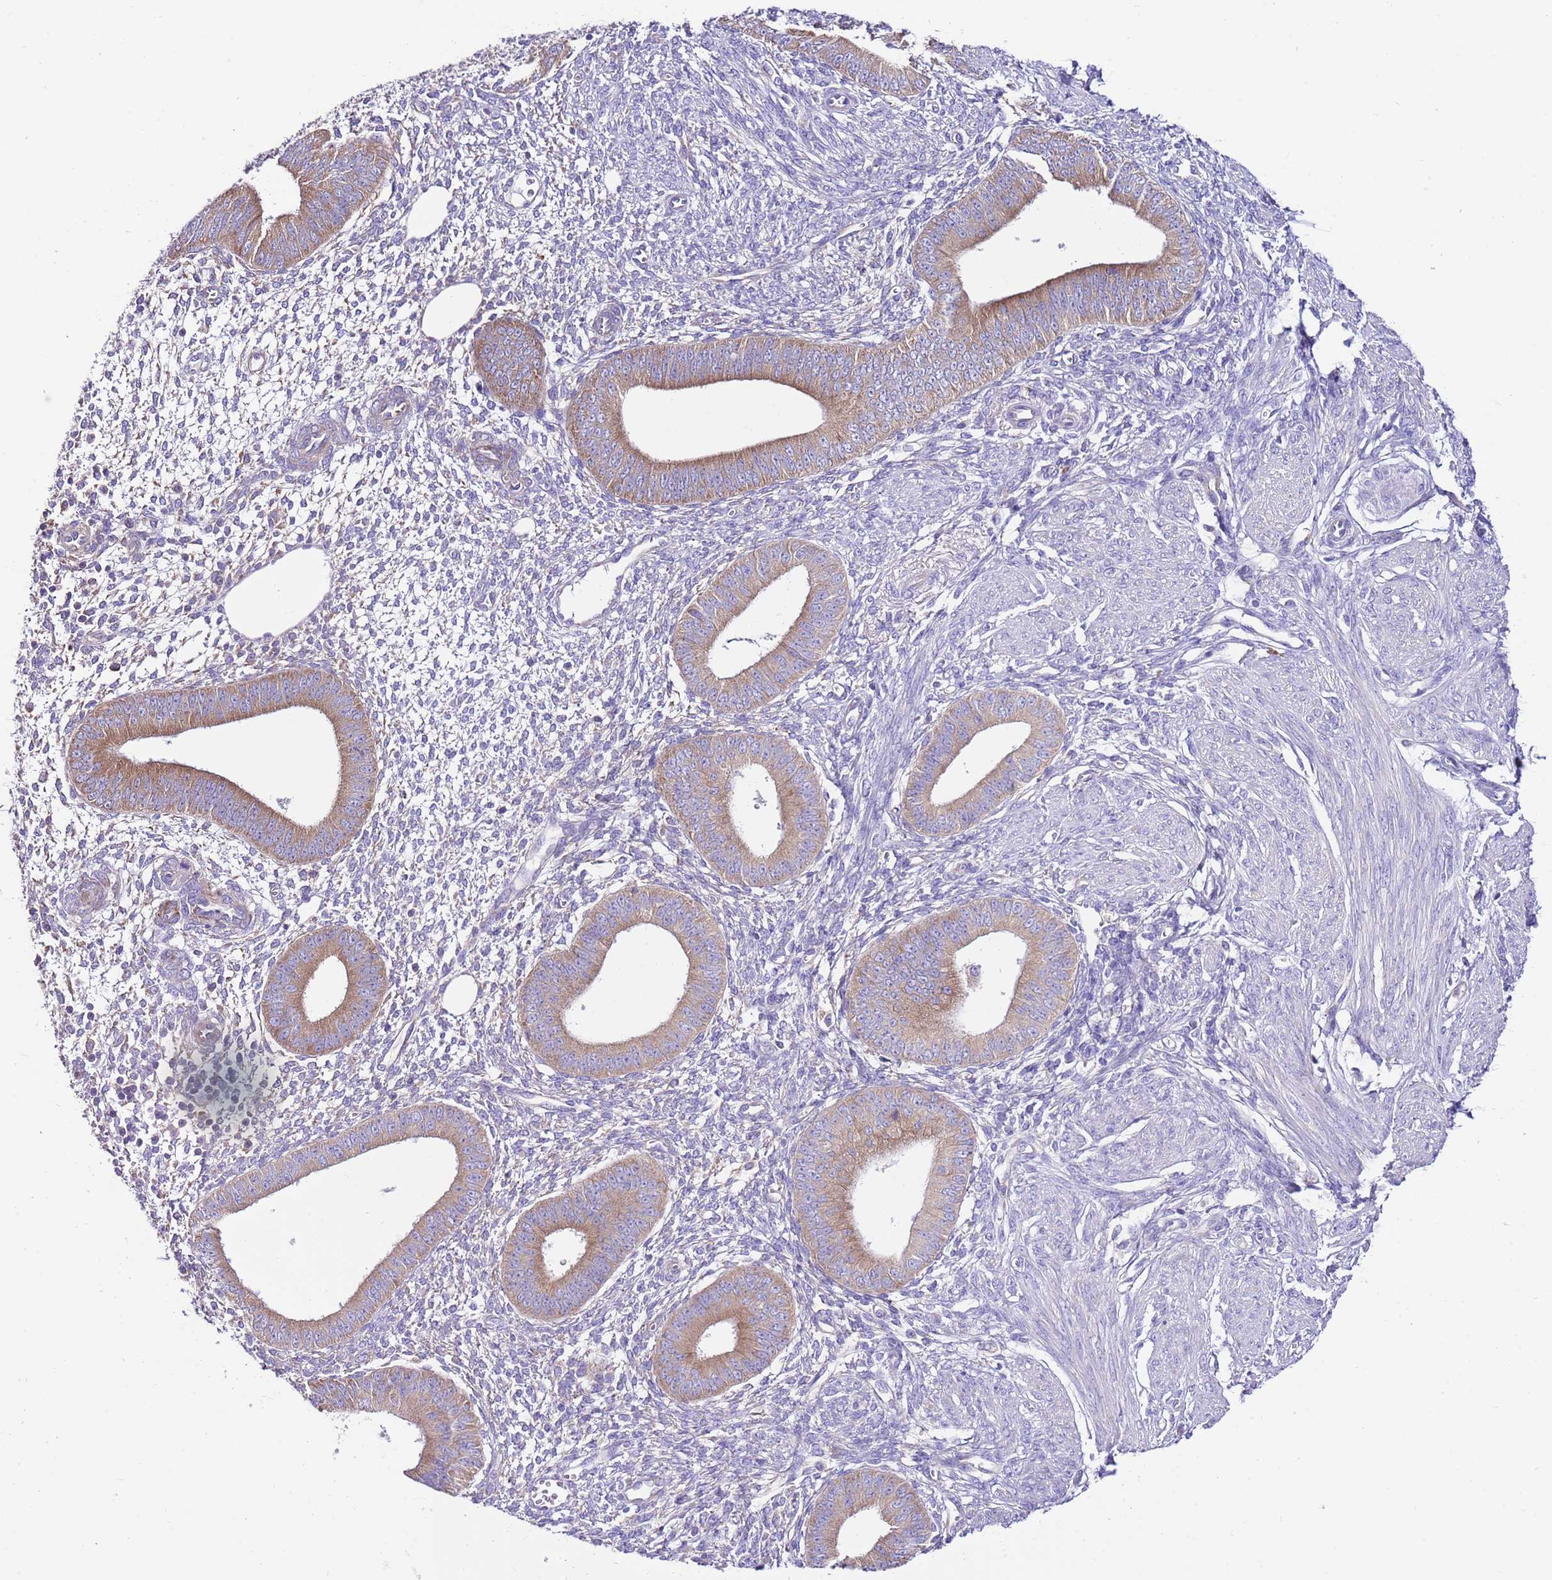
{"staining": {"intensity": "negative", "quantity": "none", "location": "none"}, "tissue": "endometrium", "cell_type": "Cells in endometrial stroma", "image_type": "normal", "snomed": [{"axis": "morphology", "description": "Normal tissue, NOS"}, {"axis": "topography", "description": "Endometrium"}], "caption": "This micrograph is of unremarkable endometrium stained with immunohistochemistry to label a protein in brown with the nuclei are counter-stained blue. There is no expression in cells in endometrial stroma.", "gene": "RPS10", "patient": {"sex": "female", "age": 49}}